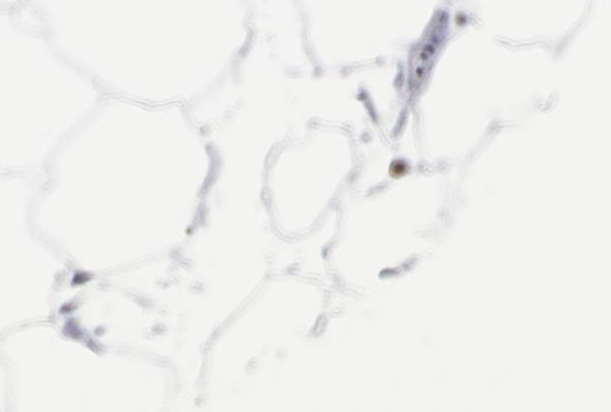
{"staining": {"intensity": "negative", "quantity": "none", "location": "none"}, "tissue": "adipose tissue", "cell_type": "Adipocytes", "image_type": "normal", "snomed": [{"axis": "morphology", "description": "Normal tissue, NOS"}, {"axis": "morphology", "description": "Duct carcinoma"}, {"axis": "topography", "description": "Breast"}, {"axis": "topography", "description": "Adipose tissue"}], "caption": "Protein analysis of normal adipose tissue demonstrates no significant staining in adipocytes. Brightfield microscopy of immunohistochemistry stained with DAB (3,3'-diaminobenzidine) (brown) and hematoxylin (blue), captured at high magnification.", "gene": "EIF3L", "patient": {"sex": "female", "age": 37}}